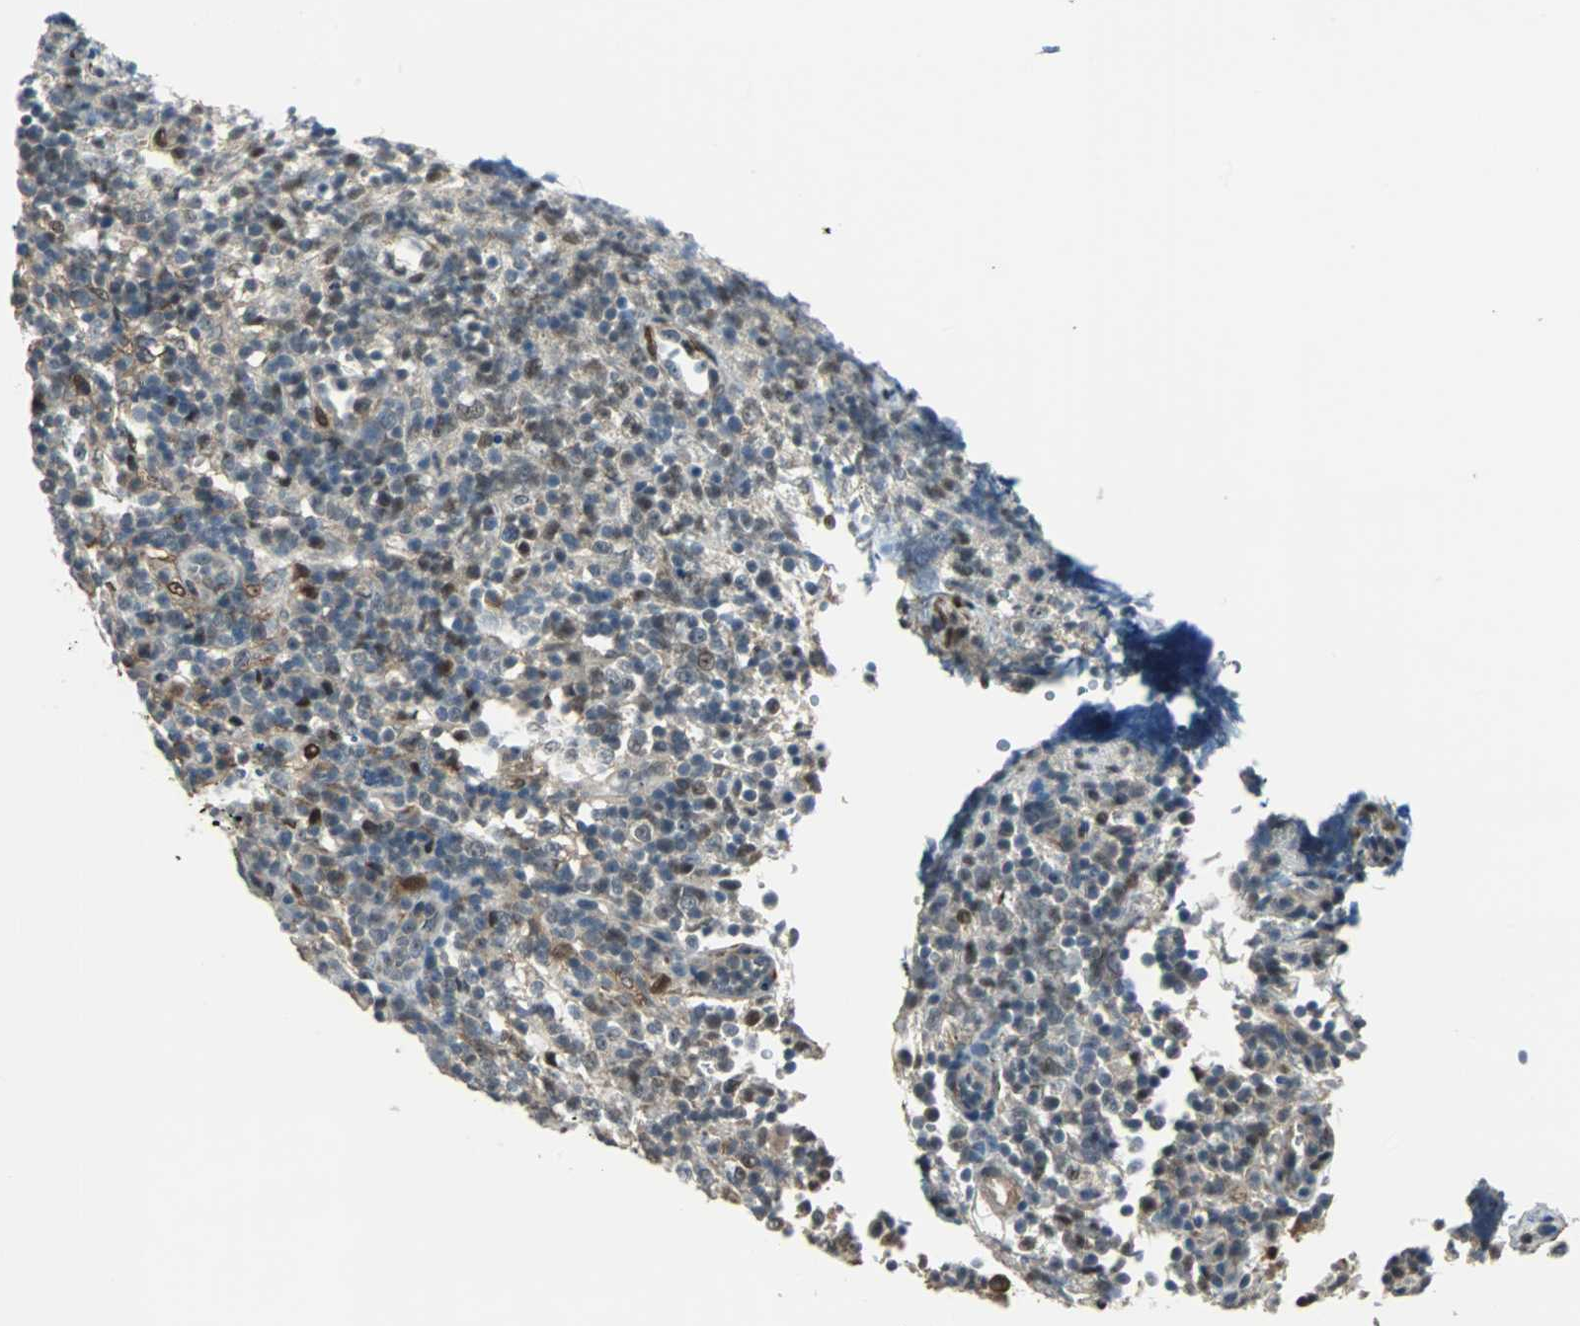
{"staining": {"intensity": "moderate", "quantity": "<25%", "location": "nuclear"}, "tissue": "lymphoma", "cell_type": "Tumor cells", "image_type": "cancer", "snomed": [{"axis": "morphology", "description": "Malignant lymphoma, non-Hodgkin's type, High grade"}, {"axis": "topography", "description": "Lymph node"}], "caption": "Immunohistochemistry (IHC) histopathology image of lymphoma stained for a protein (brown), which displays low levels of moderate nuclear positivity in about <25% of tumor cells.", "gene": "FHL2", "patient": {"sex": "female", "age": 76}}